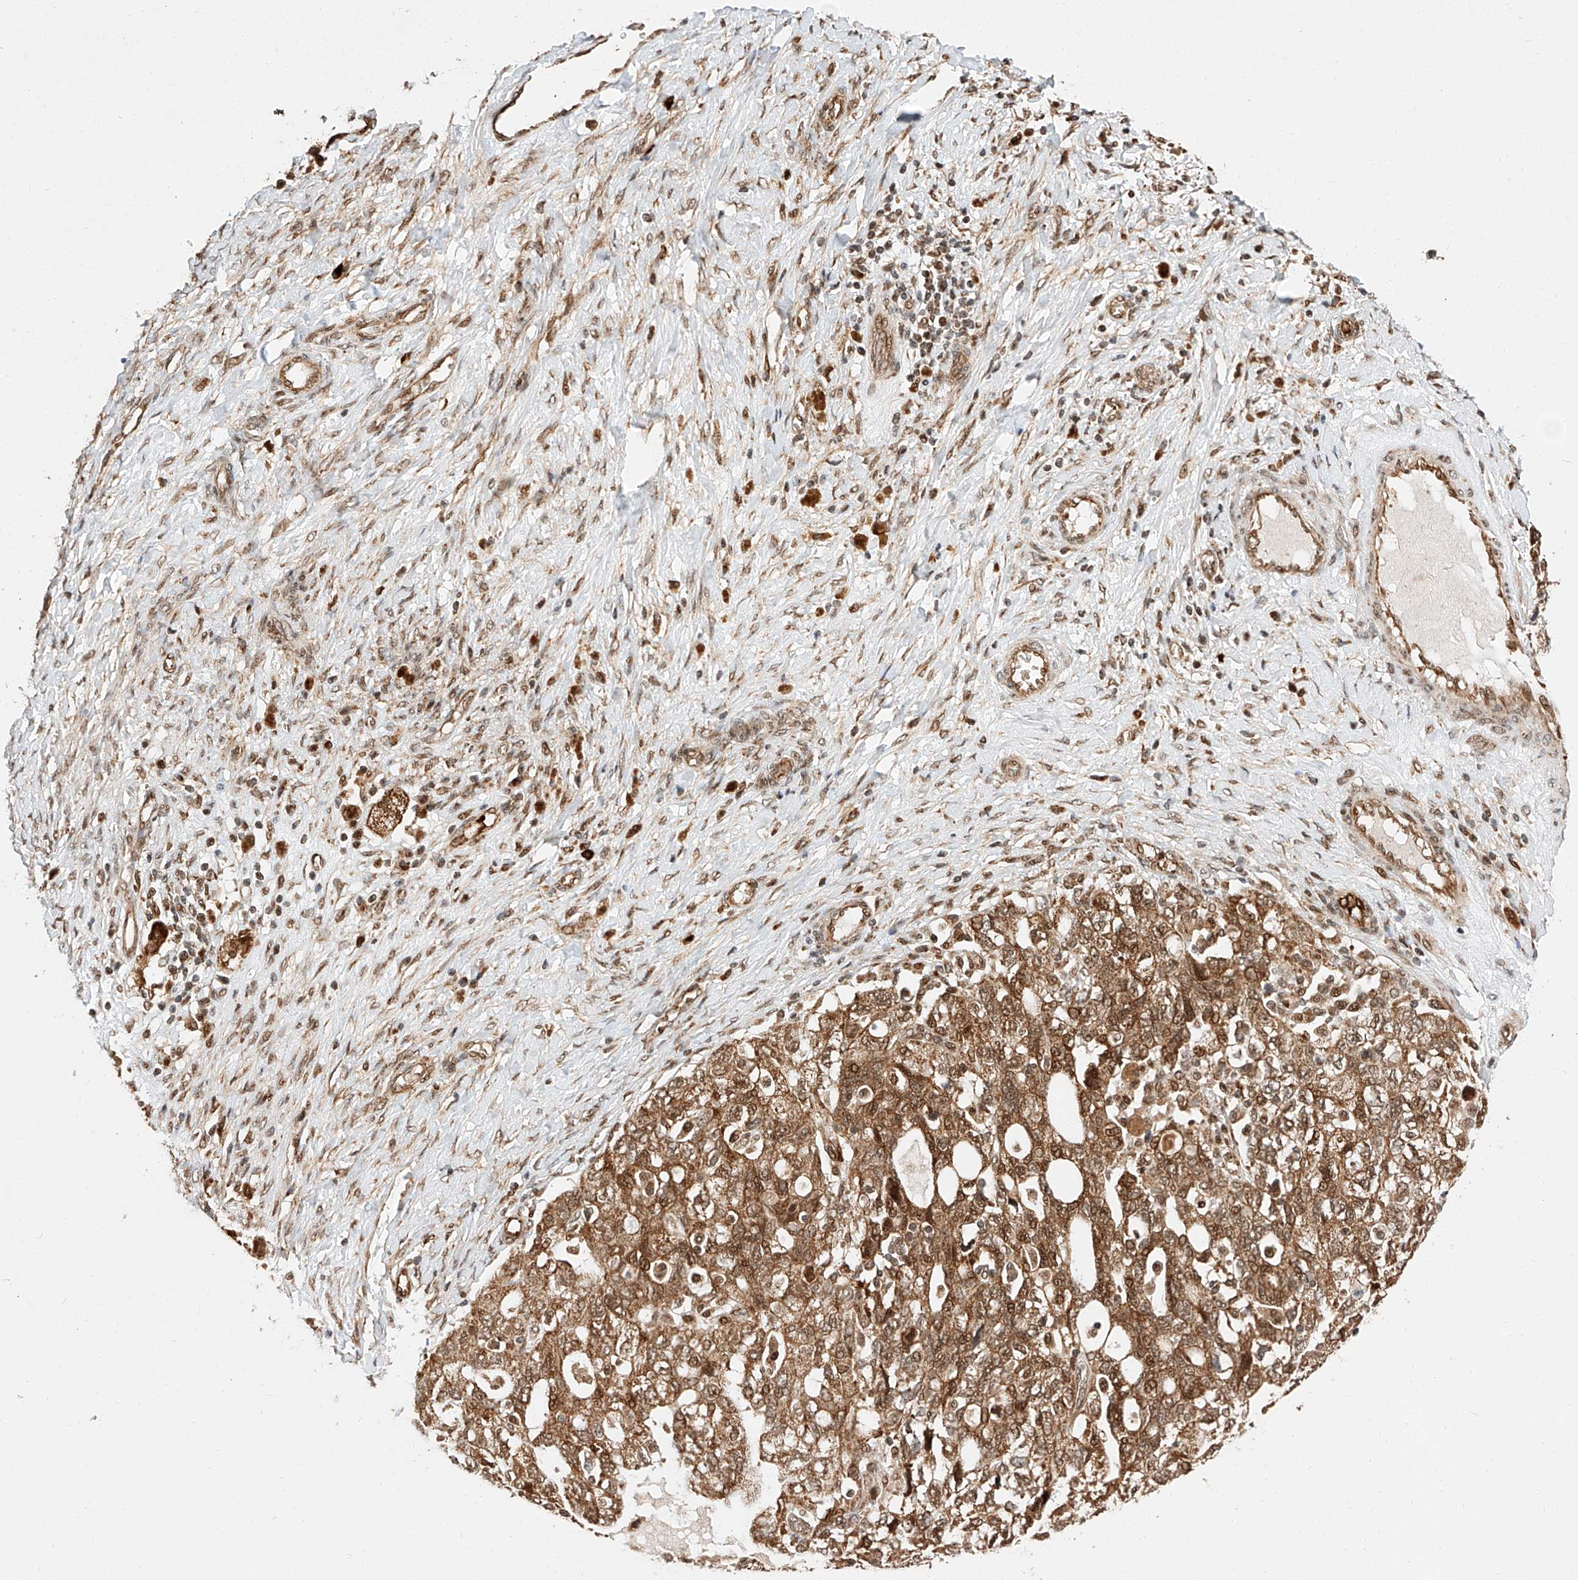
{"staining": {"intensity": "moderate", "quantity": ">75%", "location": "cytoplasmic/membranous,nuclear"}, "tissue": "ovarian cancer", "cell_type": "Tumor cells", "image_type": "cancer", "snomed": [{"axis": "morphology", "description": "Carcinoma, NOS"}, {"axis": "morphology", "description": "Cystadenocarcinoma, serous, NOS"}, {"axis": "topography", "description": "Ovary"}], "caption": "The histopathology image displays a brown stain indicating the presence of a protein in the cytoplasmic/membranous and nuclear of tumor cells in serous cystadenocarcinoma (ovarian).", "gene": "THTPA", "patient": {"sex": "female", "age": 69}}